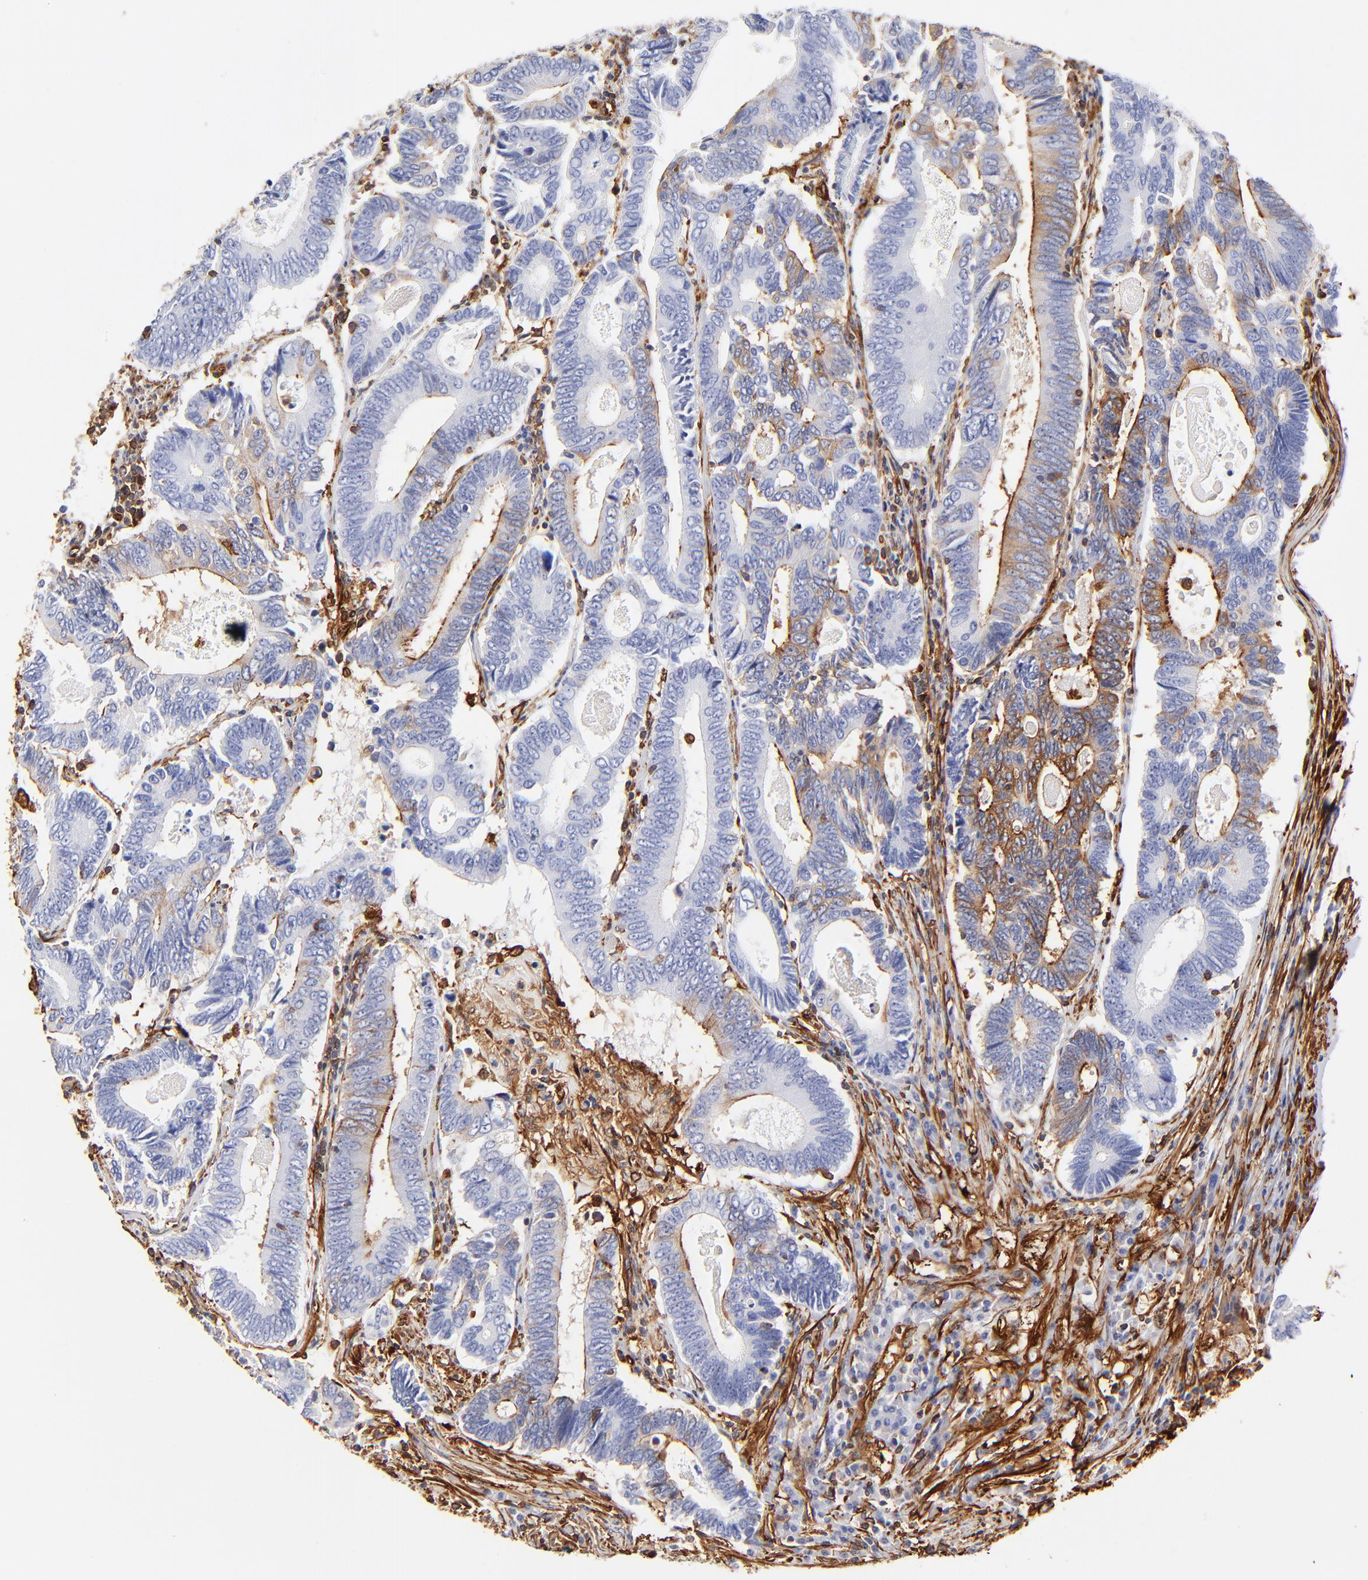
{"staining": {"intensity": "weak", "quantity": "<25%", "location": "cytoplasmic/membranous"}, "tissue": "colorectal cancer", "cell_type": "Tumor cells", "image_type": "cancer", "snomed": [{"axis": "morphology", "description": "Adenocarcinoma, NOS"}, {"axis": "topography", "description": "Colon"}], "caption": "Human adenocarcinoma (colorectal) stained for a protein using immunohistochemistry displays no staining in tumor cells.", "gene": "FLNA", "patient": {"sex": "female", "age": 78}}